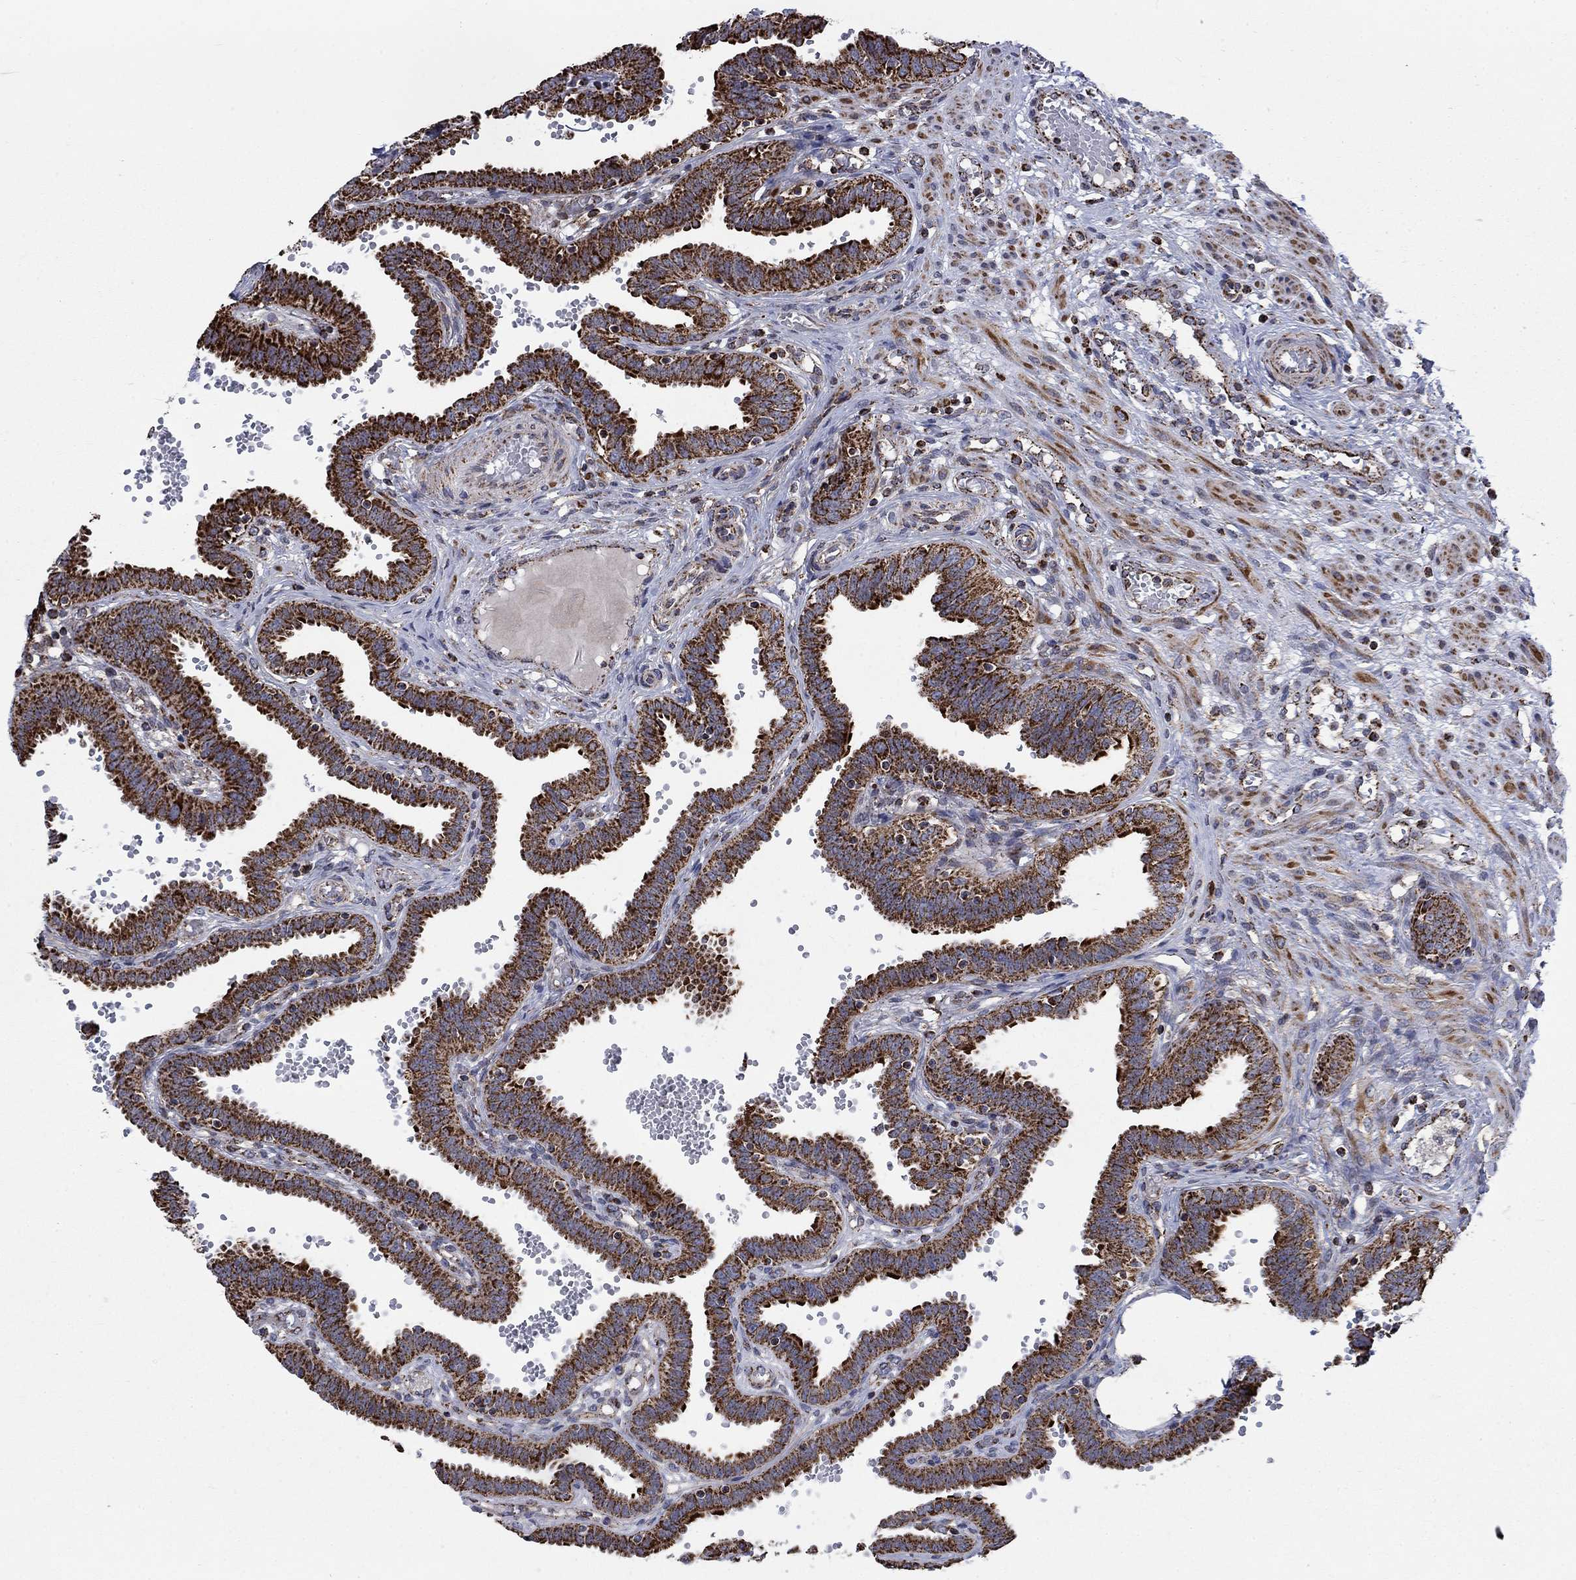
{"staining": {"intensity": "strong", "quantity": ">75%", "location": "cytoplasmic/membranous"}, "tissue": "fallopian tube", "cell_type": "Glandular cells", "image_type": "normal", "snomed": [{"axis": "morphology", "description": "Normal tissue, NOS"}, {"axis": "topography", "description": "Fallopian tube"}], "caption": "IHC image of benign fallopian tube stained for a protein (brown), which displays high levels of strong cytoplasmic/membranous staining in about >75% of glandular cells.", "gene": "MOAP1", "patient": {"sex": "female", "age": 37}}